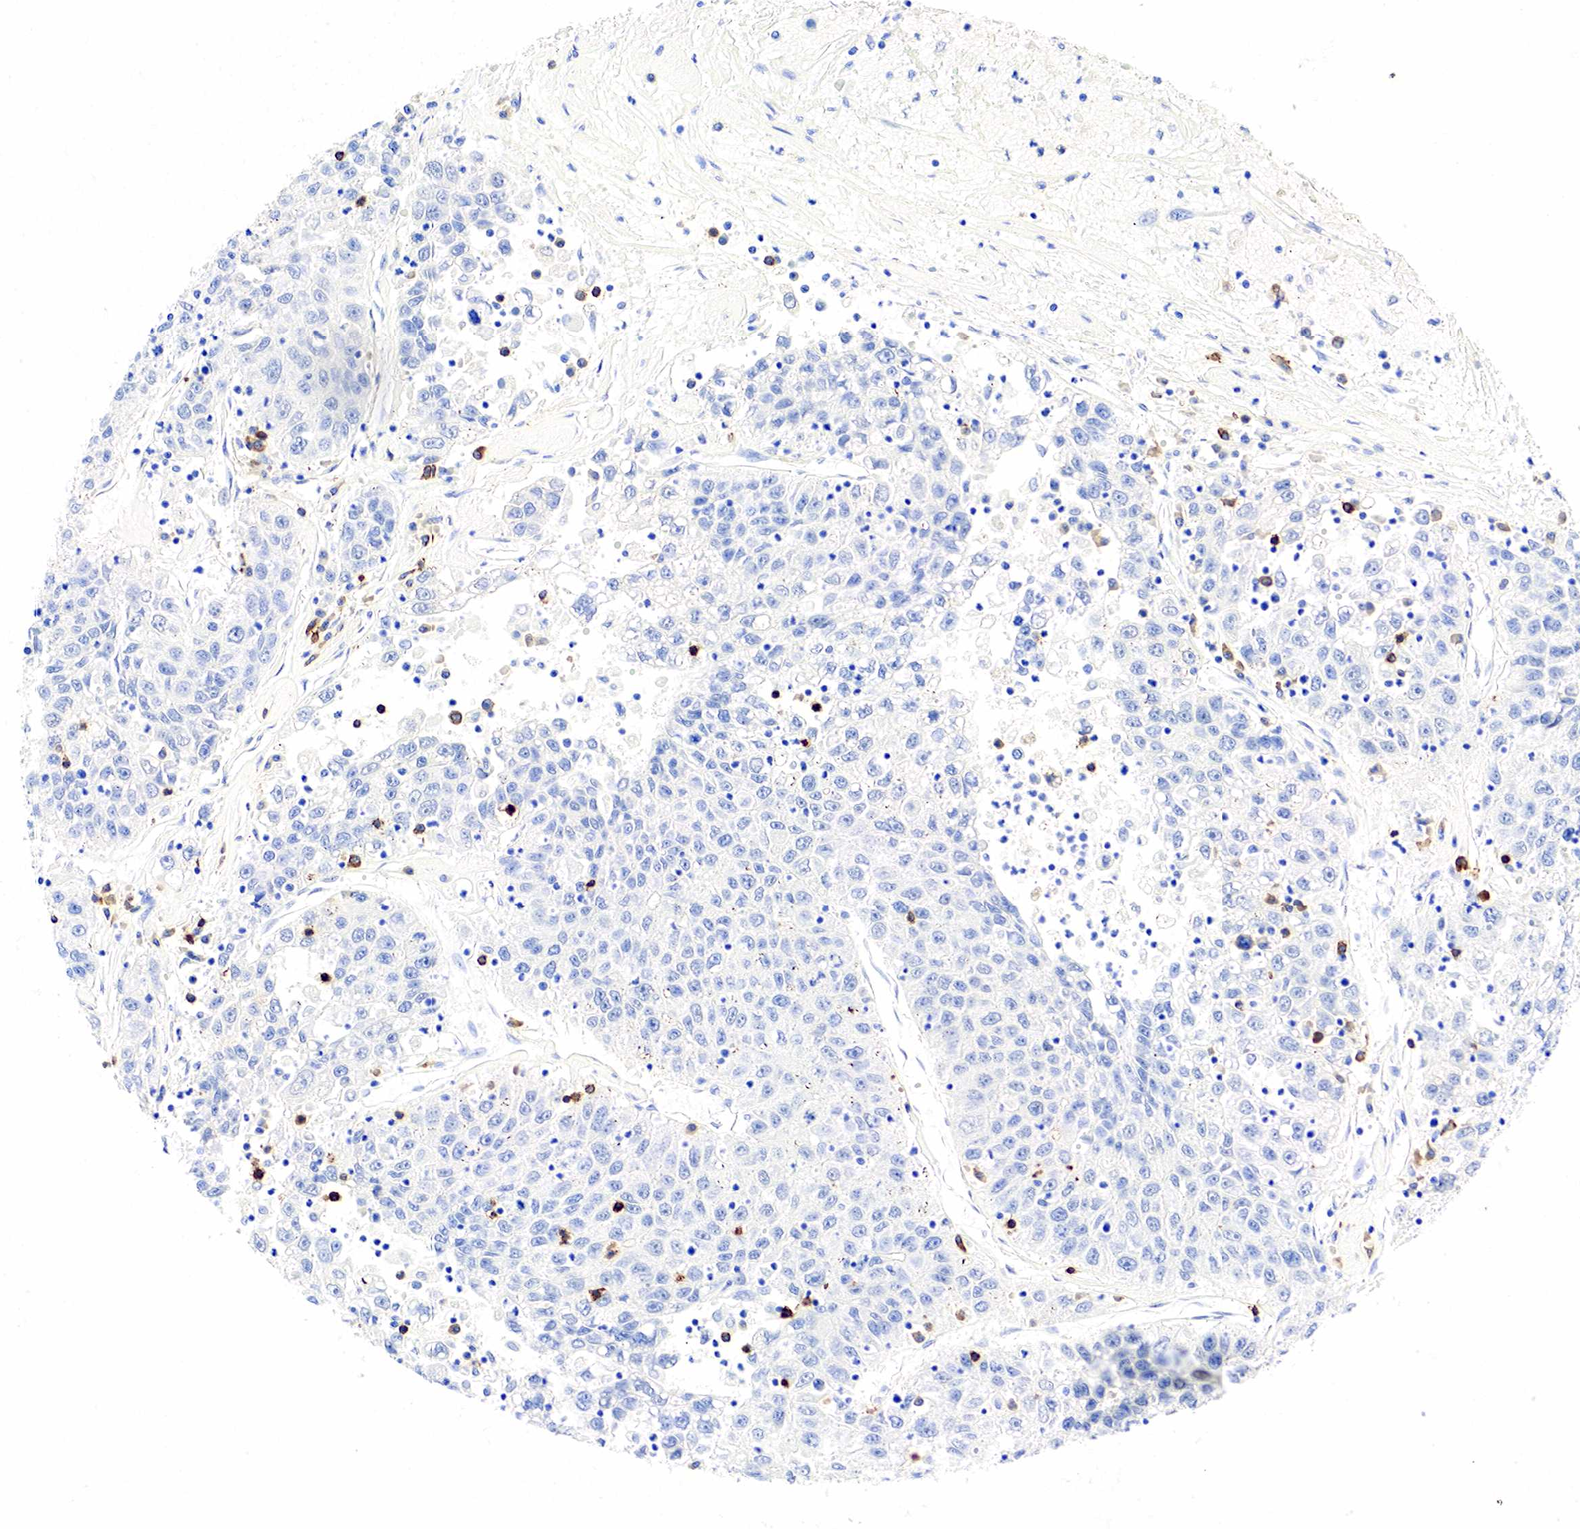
{"staining": {"intensity": "negative", "quantity": "none", "location": "none"}, "tissue": "liver cancer", "cell_type": "Tumor cells", "image_type": "cancer", "snomed": [{"axis": "morphology", "description": "Carcinoma, Hepatocellular, NOS"}, {"axis": "topography", "description": "Liver"}], "caption": "The histopathology image reveals no staining of tumor cells in liver hepatocellular carcinoma.", "gene": "CD79A", "patient": {"sex": "male", "age": 49}}